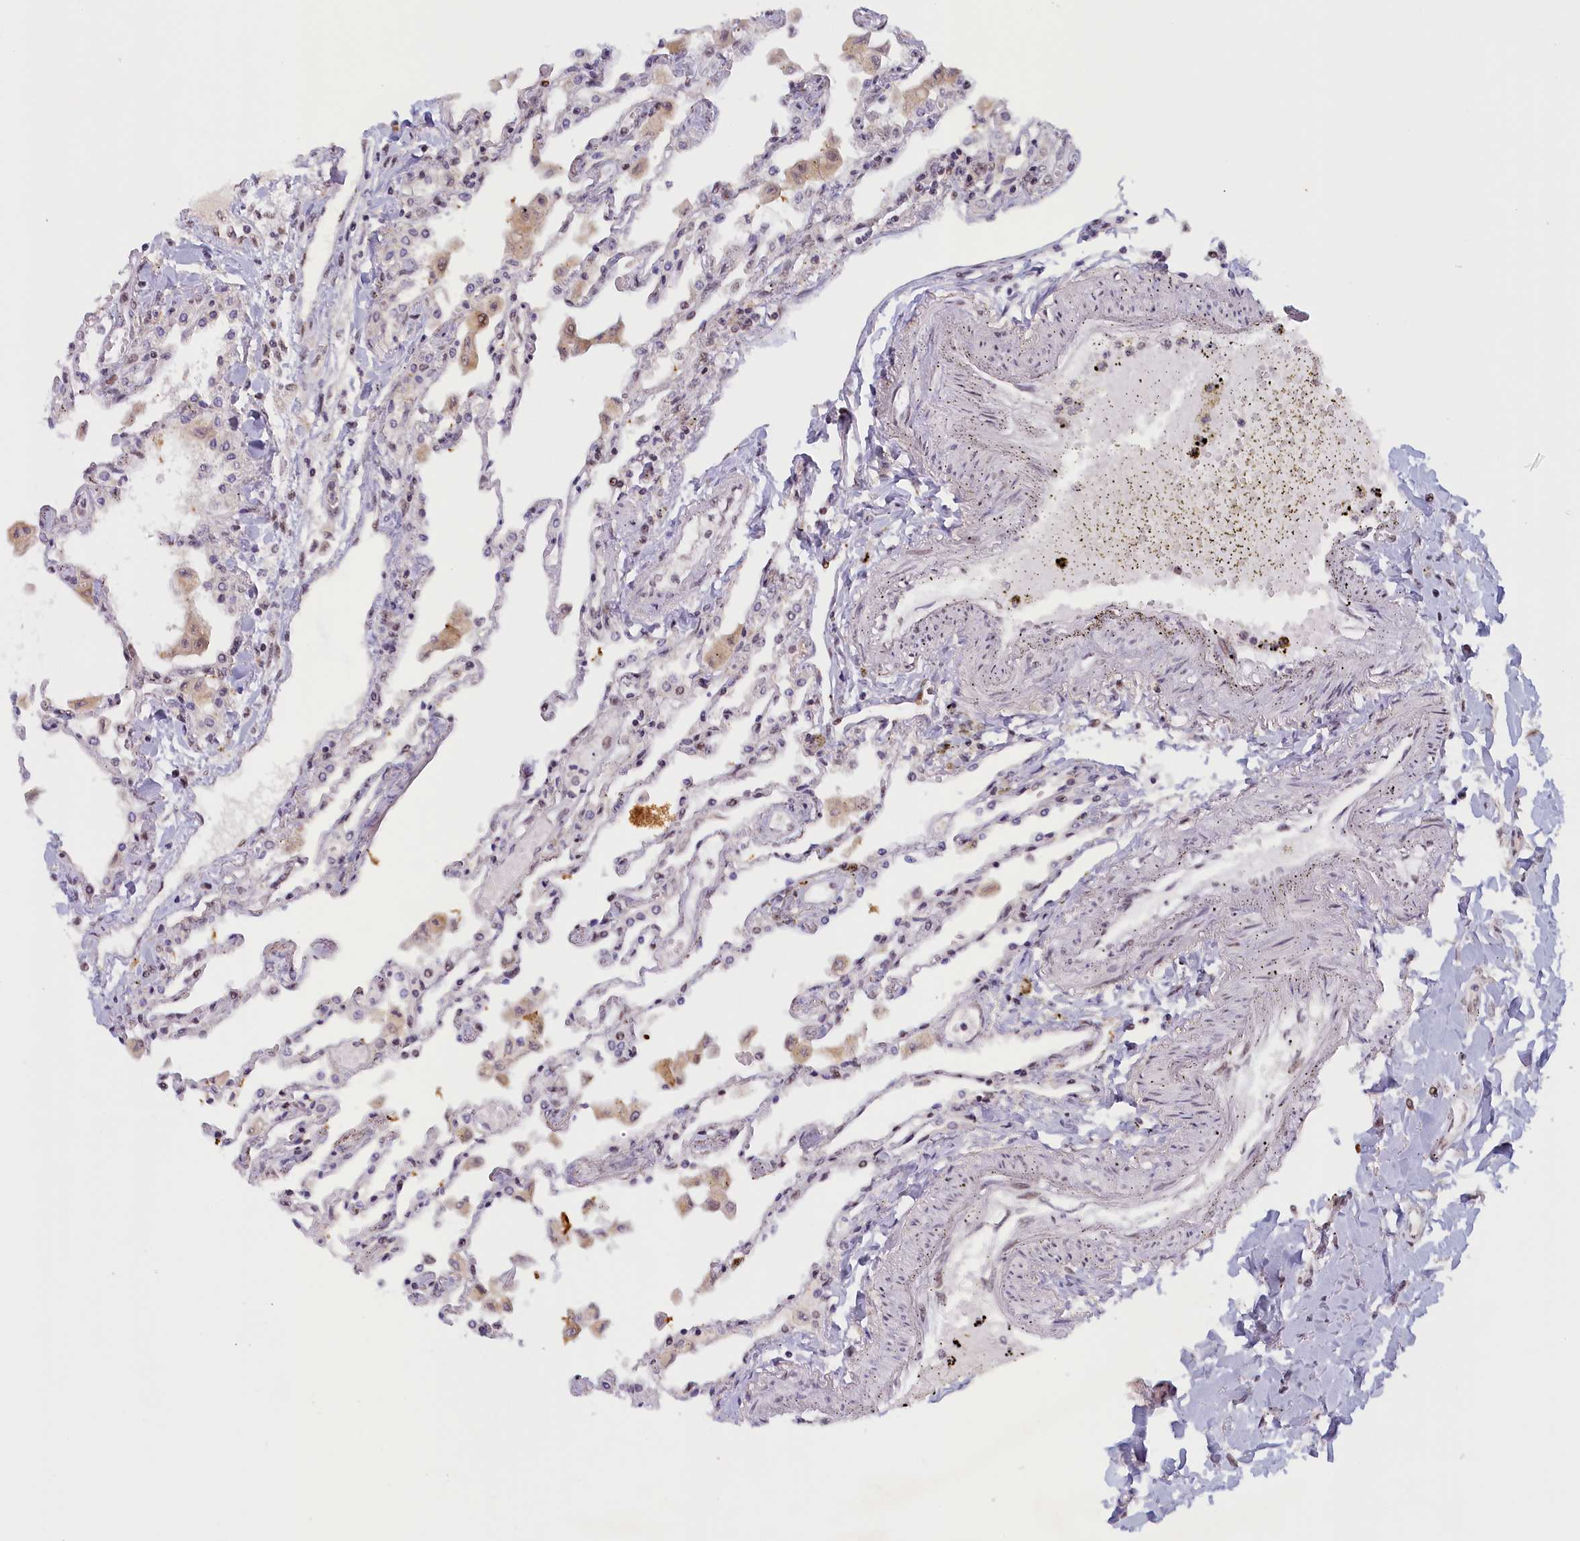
{"staining": {"intensity": "negative", "quantity": "none", "location": "none"}, "tissue": "lung", "cell_type": "Alveolar cells", "image_type": "normal", "snomed": [{"axis": "morphology", "description": "Normal tissue, NOS"}, {"axis": "topography", "description": "Bronchus"}, {"axis": "topography", "description": "Lung"}], "caption": "A high-resolution photomicrograph shows IHC staining of normal lung, which displays no significant positivity in alveolar cells.", "gene": "SEC31B", "patient": {"sex": "female", "age": 49}}